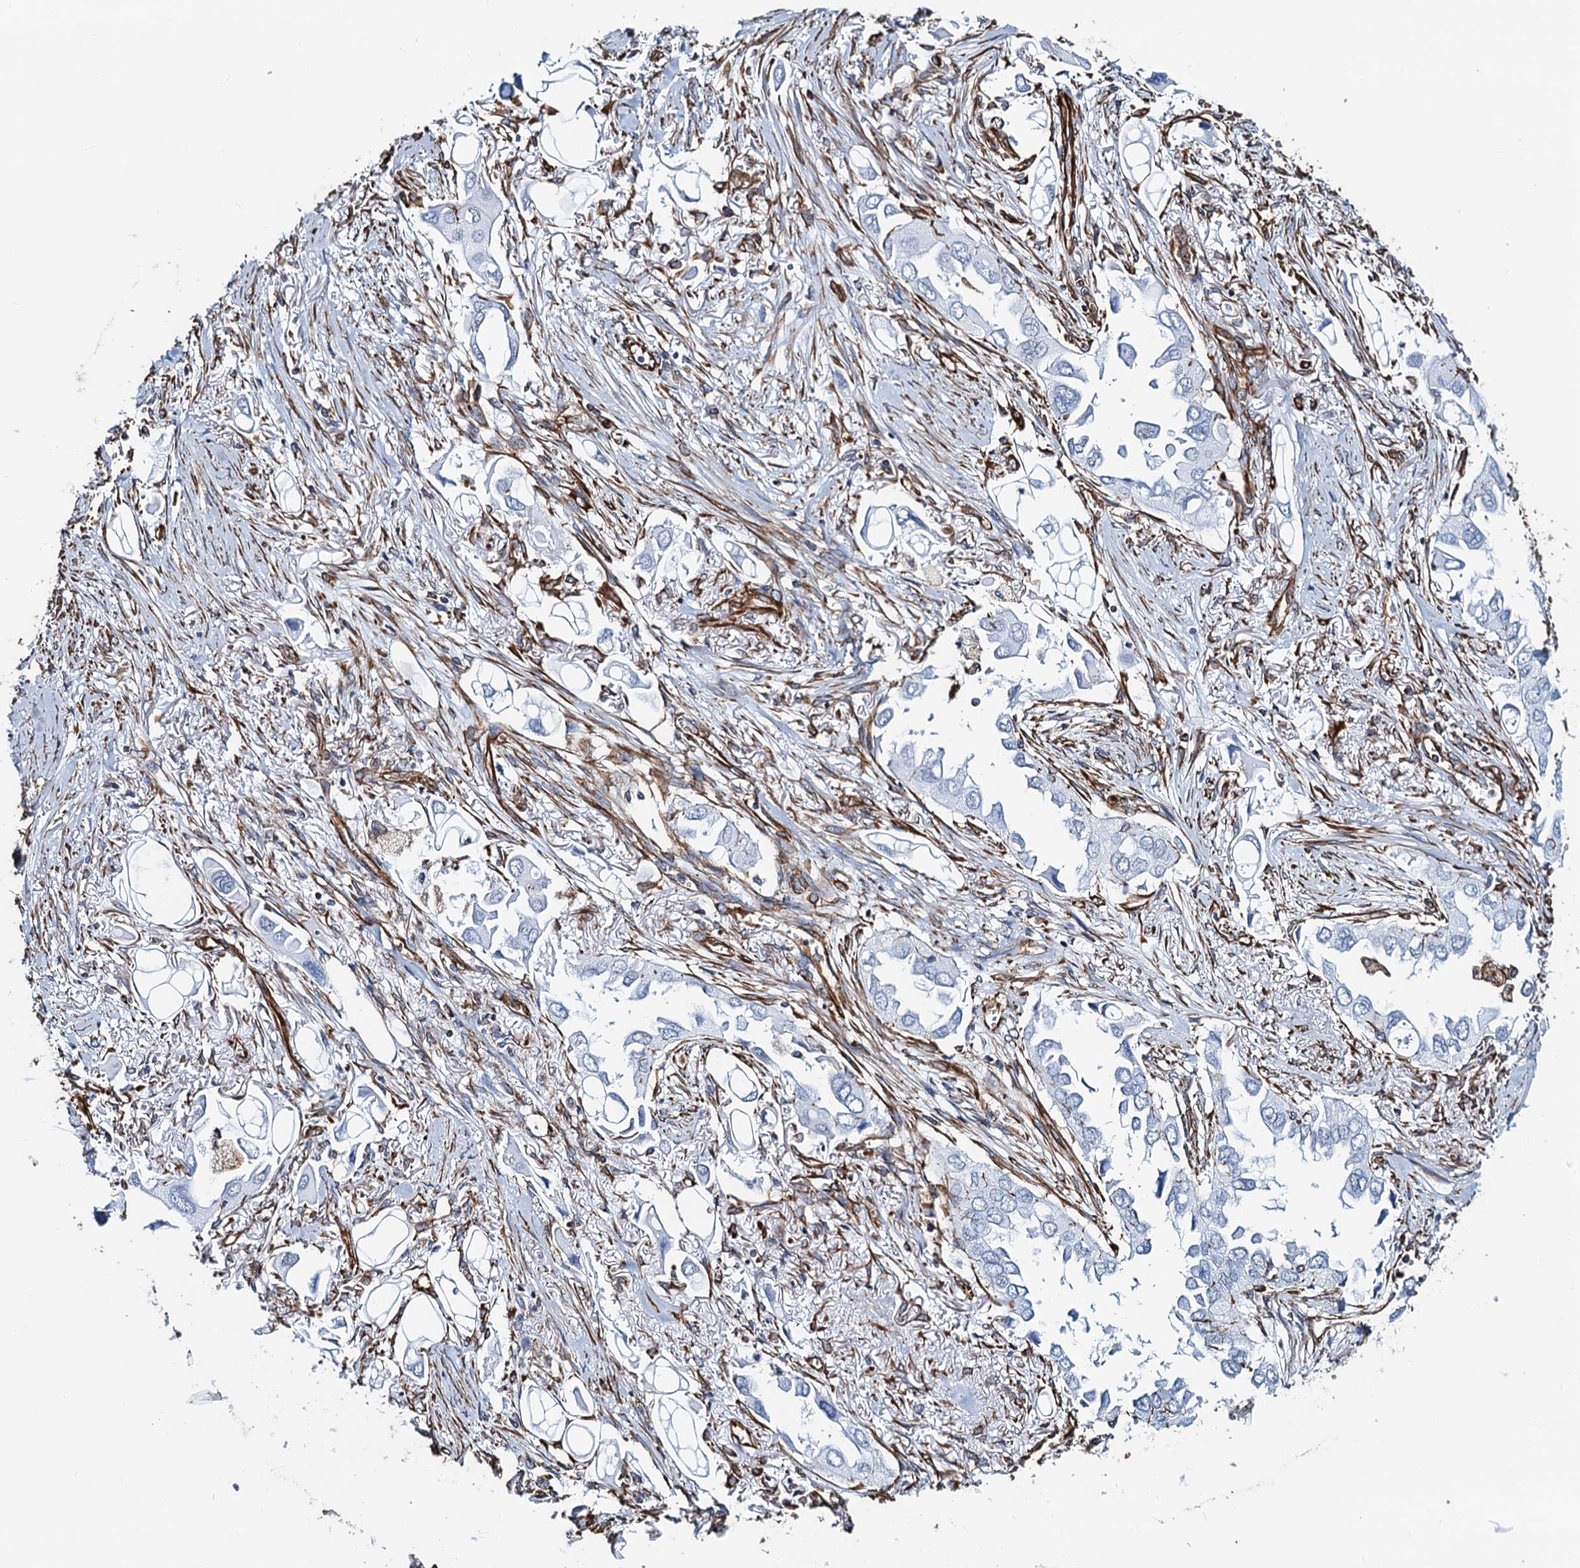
{"staining": {"intensity": "negative", "quantity": "none", "location": "none"}, "tissue": "lung cancer", "cell_type": "Tumor cells", "image_type": "cancer", "snomed": [{"axis": "morphology", "description": "Adenocarcinoma, NOS"}, {"axis": "topography", "description": "Lung"}], "caption": "A photomicrograph of lung cancer (adenocarcinoma) stained for a protein shows no brown staining in tumor cells. The staining was performed using DAB to visualize the protein expression in brown, while the nuclei were stained in blue with hematoxylin (Magnification: 20x).", "gene": "PGM2", "patient": {"sex": "female", "age": 76}}